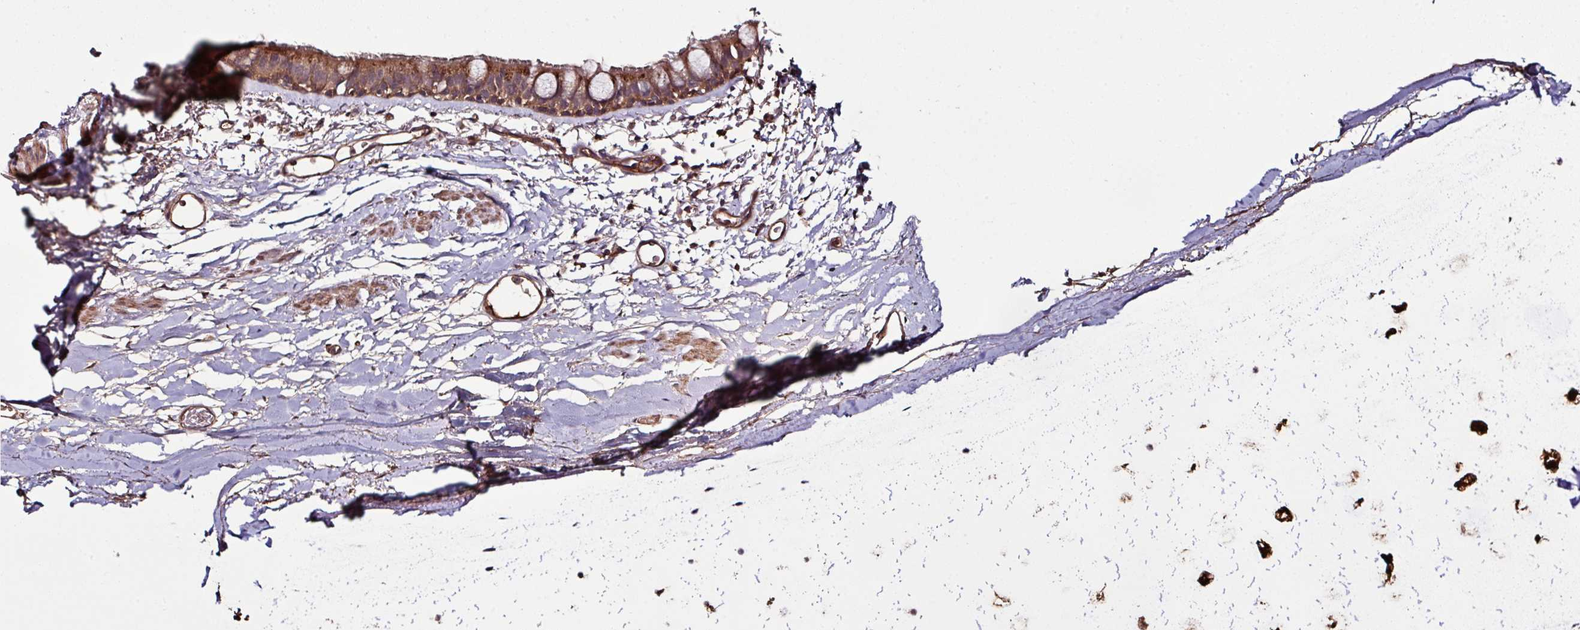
{"staining": {"intensity": "moderate", "quantity": ">75%", "location": "cytoplasmic/membranous"}, "tissue": "bronchus", "cell_type": "Respiratory epithelial cells", "image_type": "normal", "snomed": [{"axis": "morphology", "description": "Normal tissue, NOS"}, {"axis": "topography", "description": "Bronchus"}], "caption": "About >75% of respiratory epithelial cells in normal human bronchus demonstrate moderate cytoplasmic/membranous protein positivity as visualized by brown immunohistochemical staining.", "gene": "GNPDA1", "patient": {"sex": "male", "age": 67}}